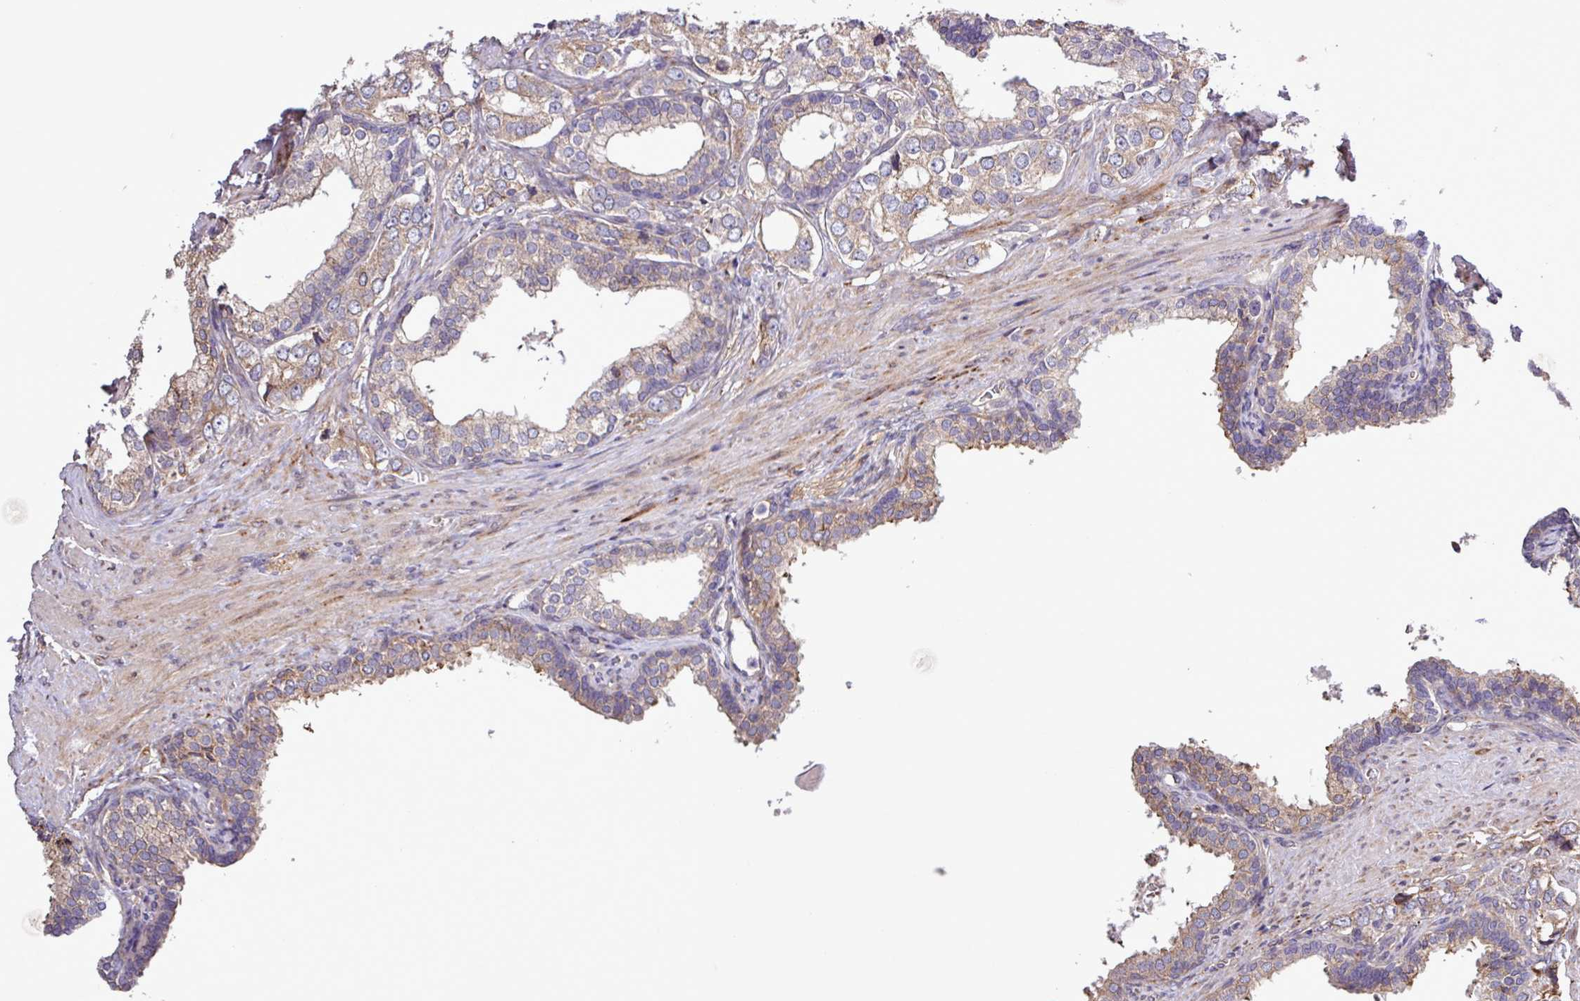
{"staining": {"intensity": "weak", "quantity": "25%-75%", "location": "cytoplasmic/membranous"}, "tissue": "prostate cancer", "cell_type": "Tumor cells", "image_type": "cancer", "snomed": [{"axis": "morphology", "description": "Adenocarcinoma, High grade"}, {"axis": "topography", "description": "Prostate"}], "caption": "Prostate cancer stained with a brown dye displays weak cytoplasmic/membranous positive positivity in about 25%-75% of tumor cells.", "gene": "MEGF6", "patient": {"sex": "male", "age": 66}}